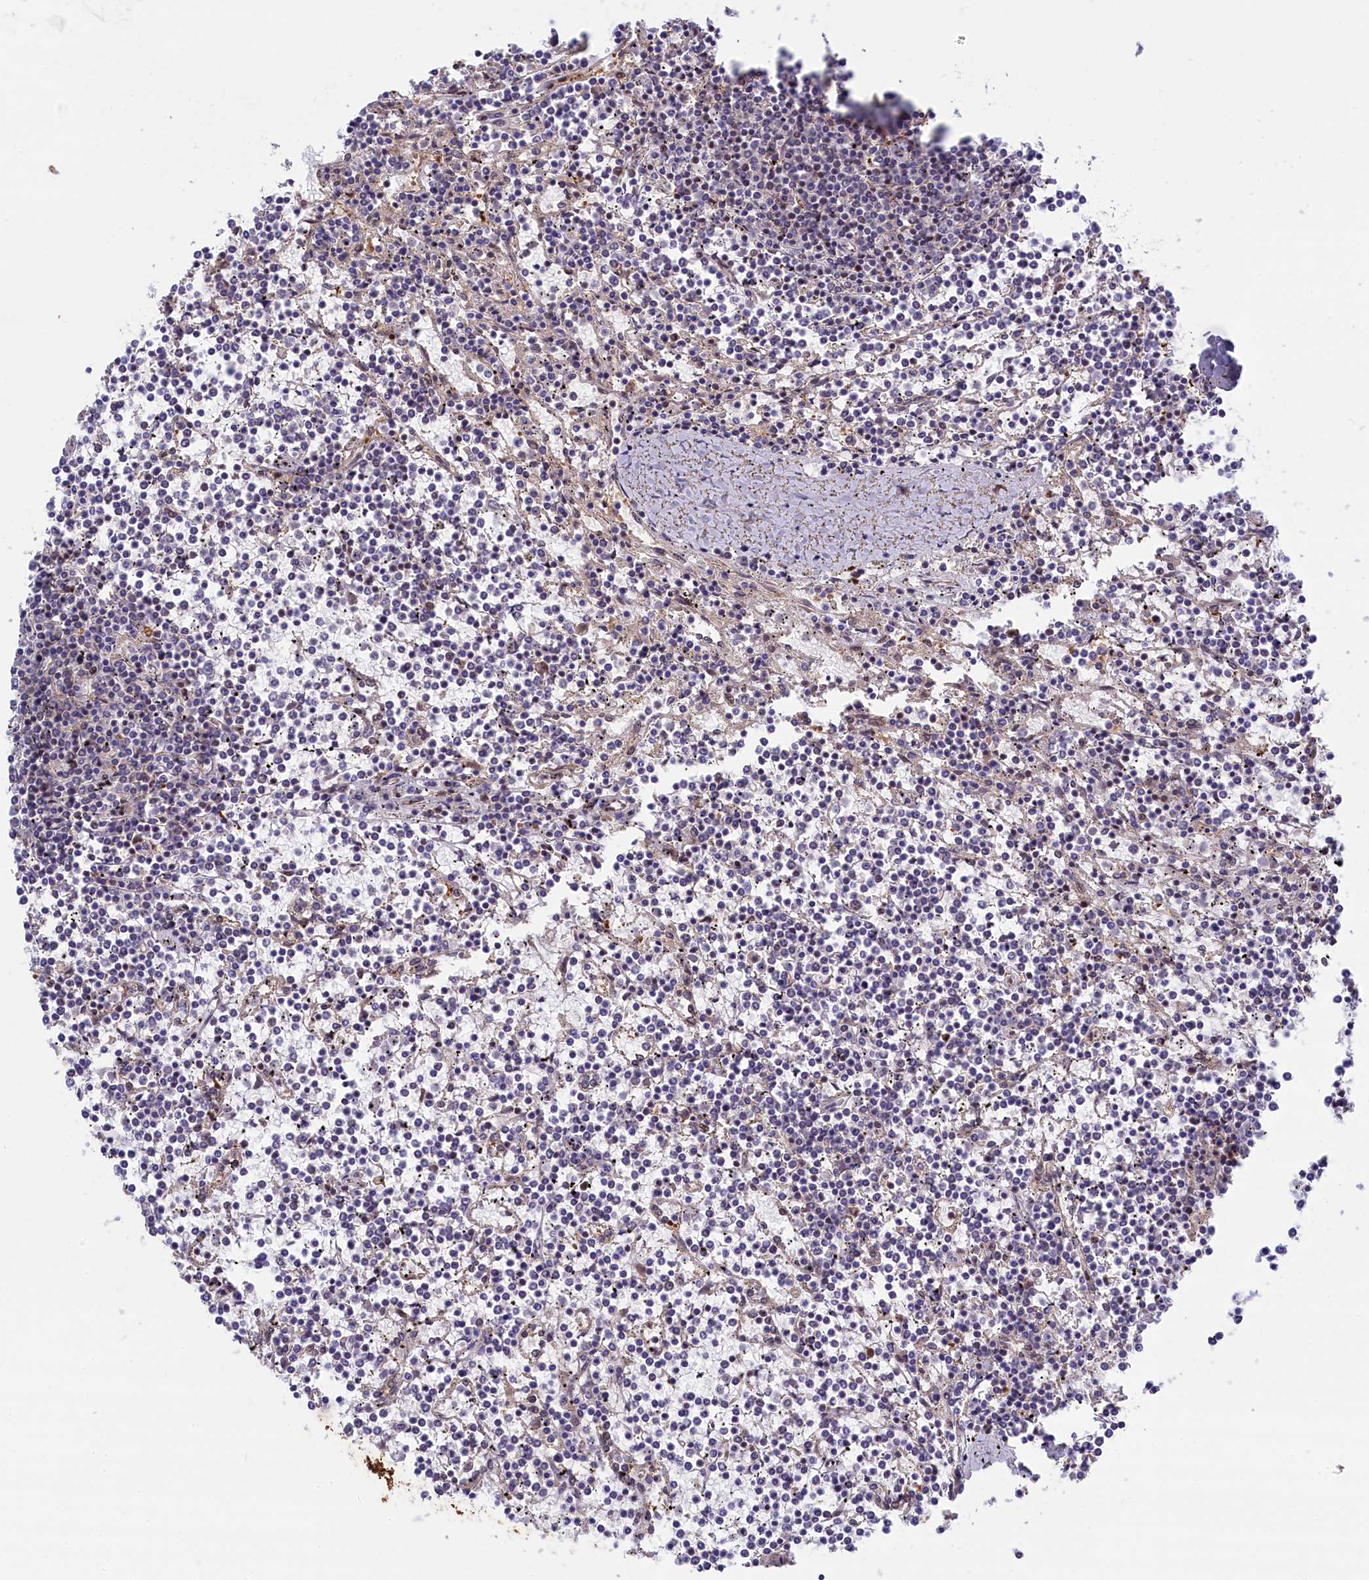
{"staining": {"intensity": "negative", "quantity": "none", "location": "none"}, "tissue": "lymphoma", "cell_type": "Tumor cells", "image_type": "cancer", "snomed": [{"axis": "morphology", "description": "Malignant lymphoma, non-Hodgkin's type, Low grade"}, {"axis": "topography", "description": "Spleen"}], "caption": "Tumor cells show no significant protein expression in lymphoma.", "gene": "TAB1", "patient": {"sex": "female", "age": 19}}